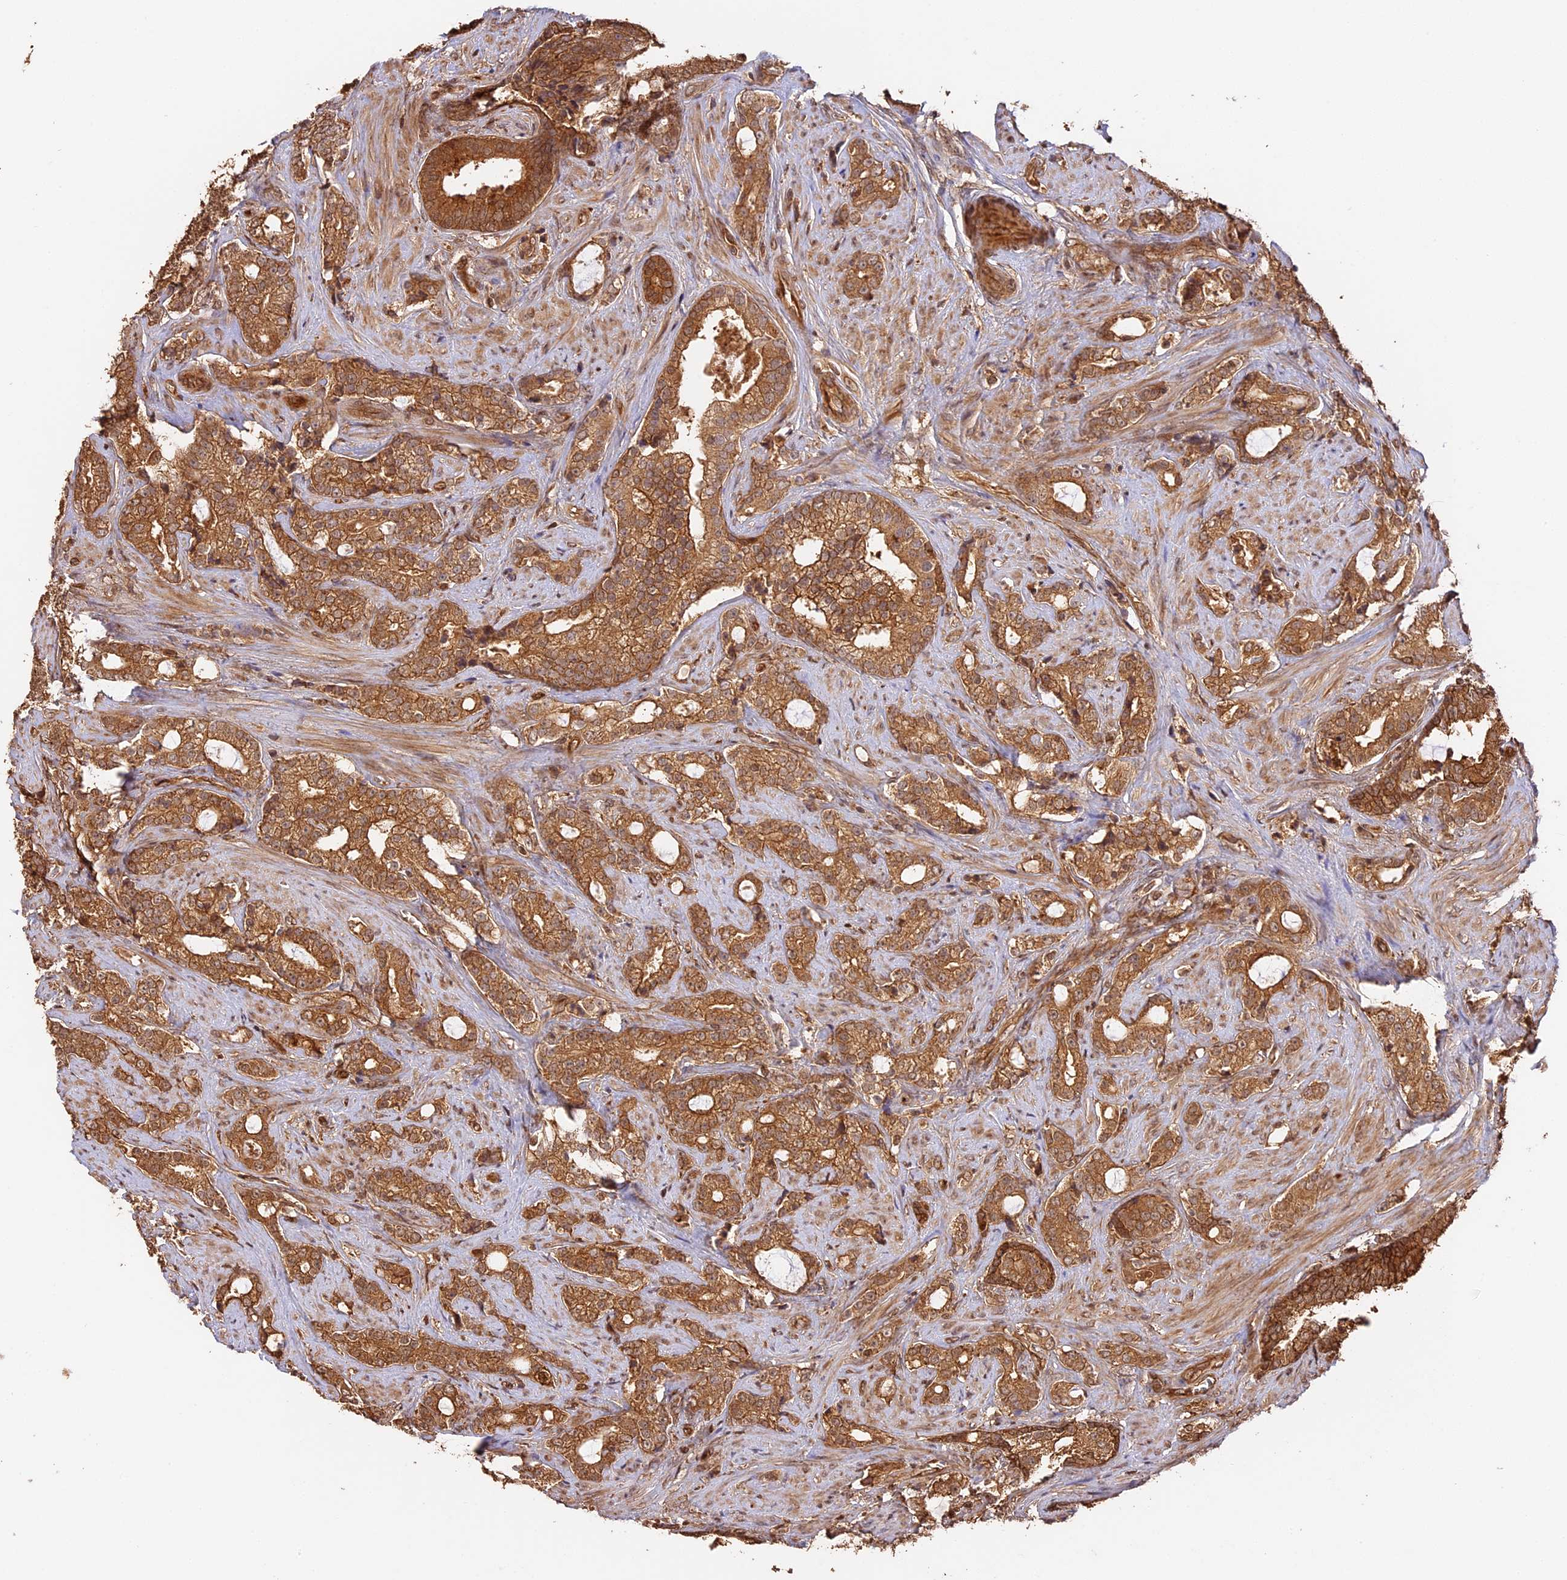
{"staining": {"intensity": "moderate", "quantity": ">75%", "location": "cytoplasmic/membranous"}, "tissue": "prostate cancer", "cell_type": "Tumor cells", "image_type": "cancer", "snomed": [{"axis": "morphology", "description": "Adenocarcinoma, High grade"}, {"axis": "topography", "description": "Prostate and seminal vesicle, NOS"}], "caption": "High-grade adenocarcinoma (prostate) was stained to show a protein in brown. There is medium levels of moderate cytoplasmic/membranous staining in about >75% of tumor cells.", "gene": "PPP1R37", "patient": {"sex": "male", "age": 67}}